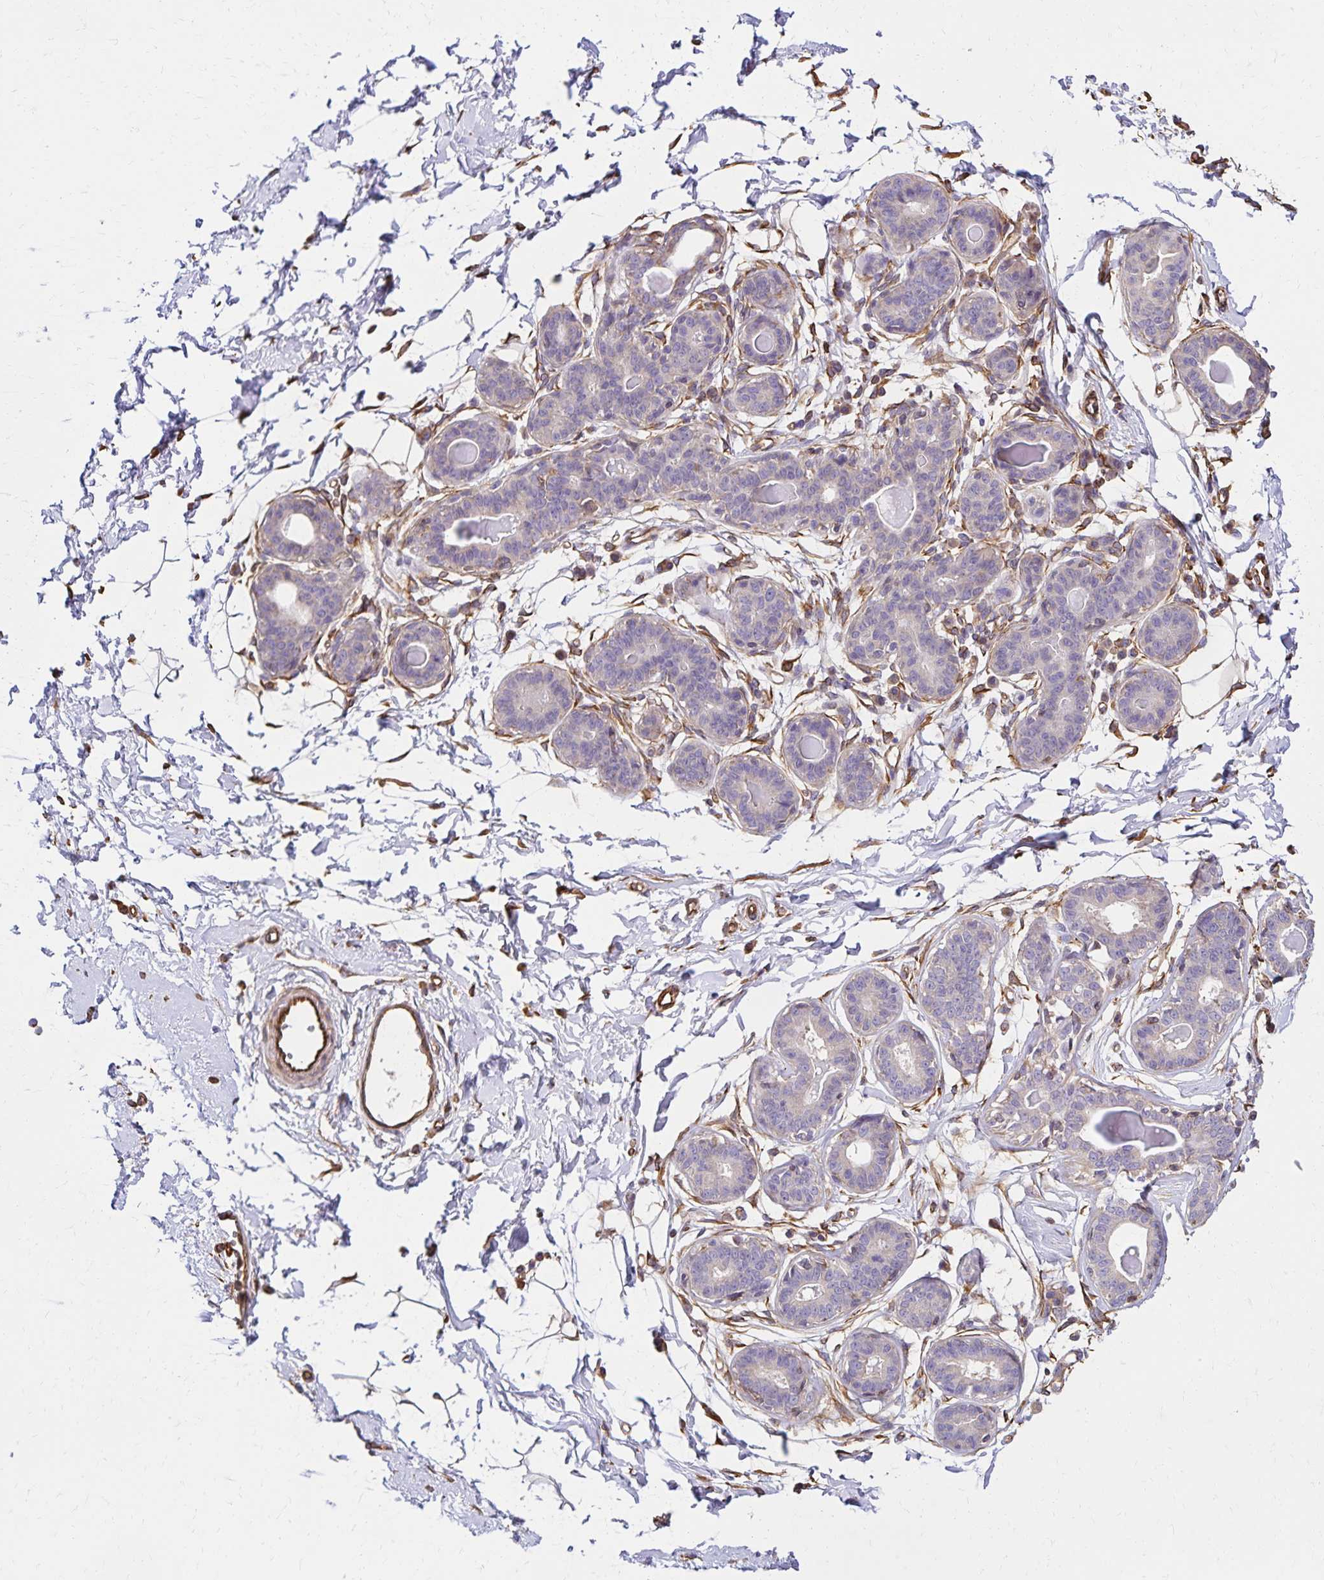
{"staining": {"intensity": "moderate", "quantity": "<25%", "location": "cytoplasmic/membranous"}, "tissue": "breast", "cell_type": "Adipocytes", "image_type": "normal", "snomed": [{"axis": "morphology", "description": "Normal tissue, NOS"}, {"axis": "topography", "description": "Breast"}], "caption": "The photomicrograph exhibits immunohistochemical staining of unremarkable breast. There is moderate cytoplasmic/membranous expression is seen in approximately <25% of adipocytes. Using DAB (3,3'-diaminobenzidine) (brown) and hematoxylin (blue) stains, captured at high magnification using brightfield microscopy.", "gene": "TRPV6", "patient": {"sex": "female", "age": 45}}